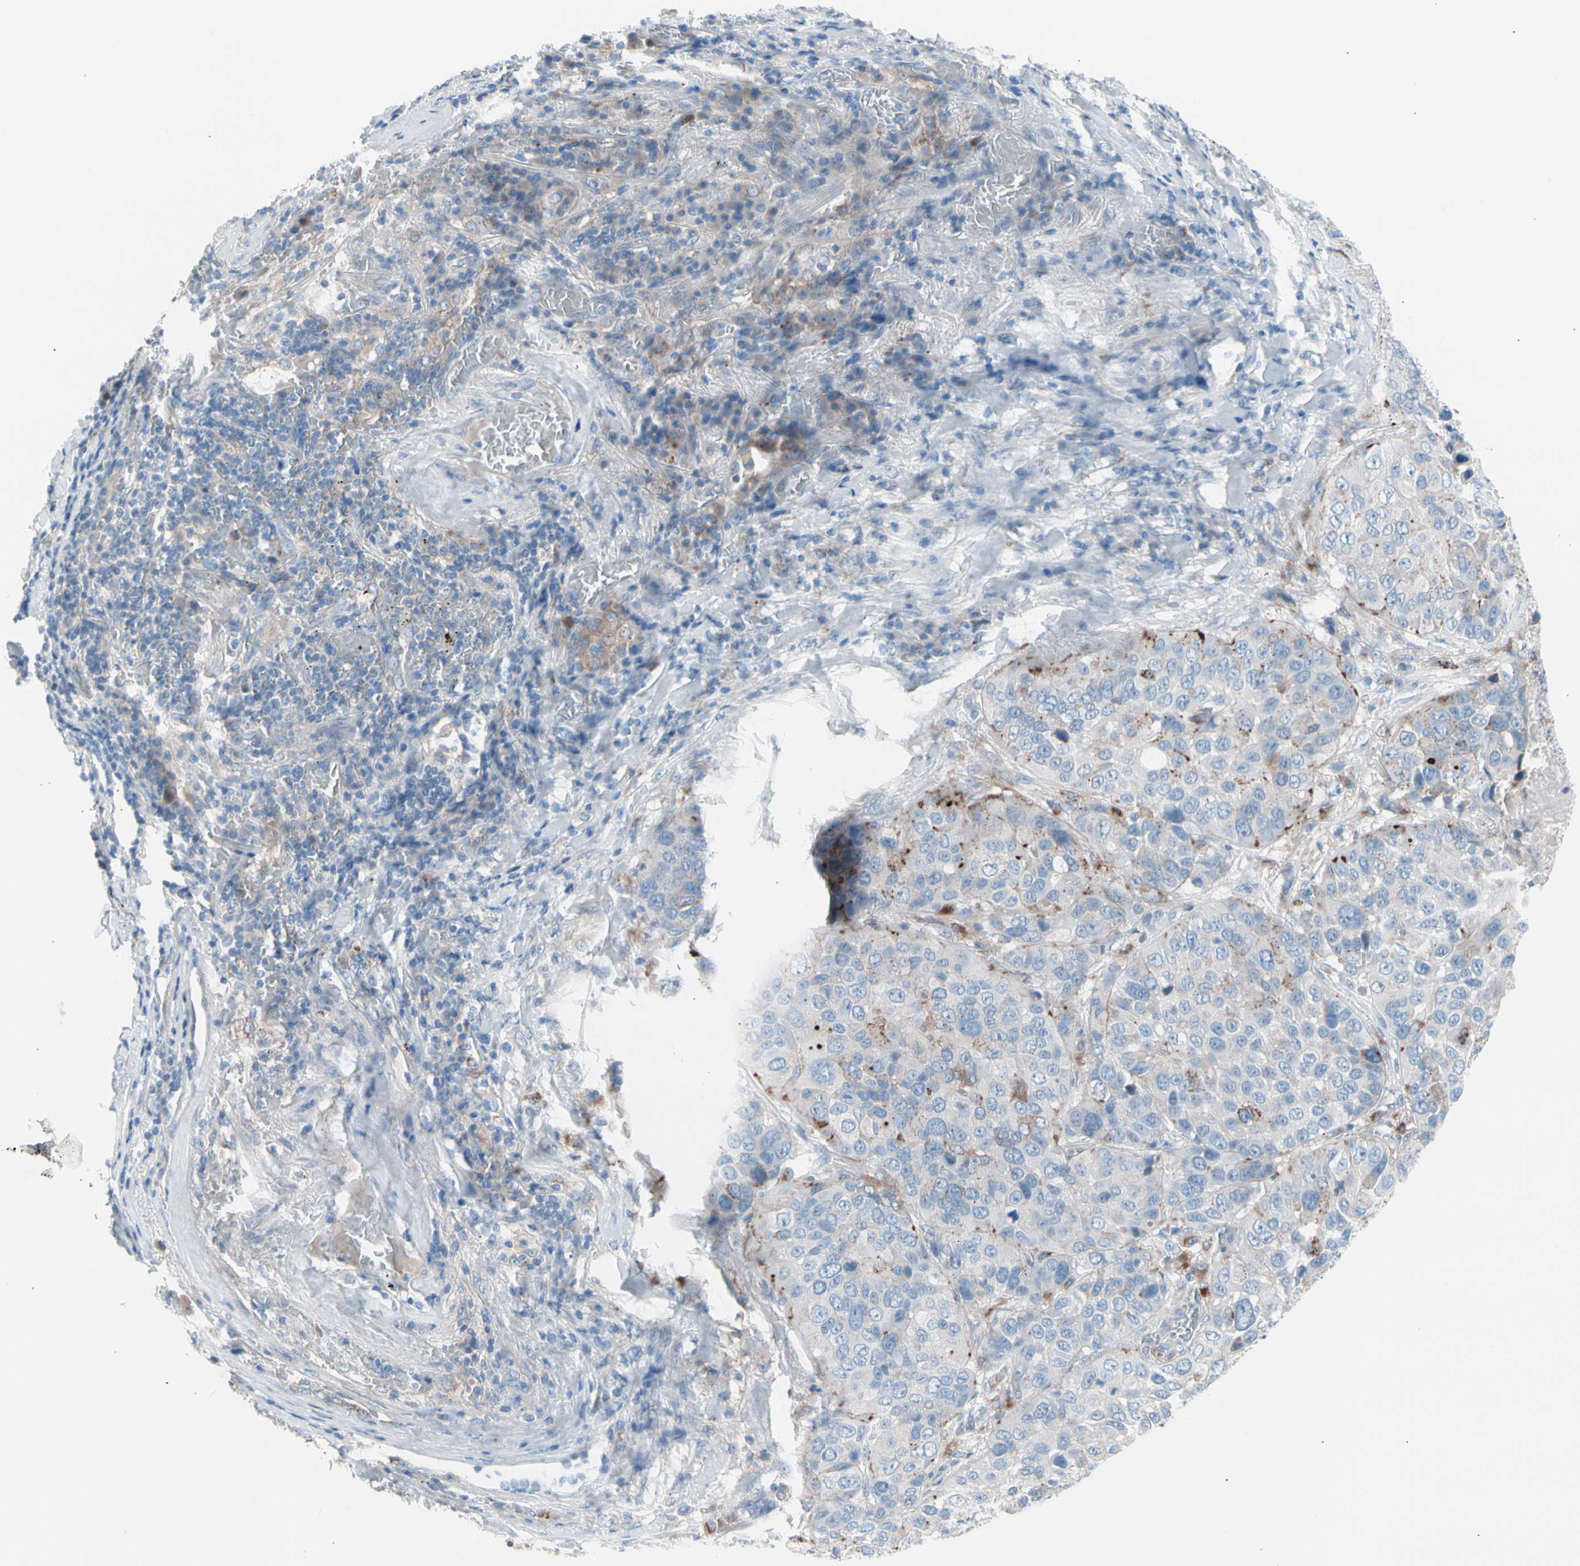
{"staining": {"intensity": "weak", "quantity": "<25%", "location": "cytoplasmic/membranous"}, "tissue": "lung cancer", "cell_type": "Tumor cells", "image_type": "cancer", "snomed": [{"axis": "morphology", "description": "Squamous cell carcinoma, NOS"}, {"axis": "topography", "description": "Lung"}], "caption": "Histopathology image shows no protein expression in tumor cells of squamous cell carcinoma (lung) tissue. The staining was performed using DAB to visualize the protein expression in brown, while the nuclei were stained in blue with hematoxylin (Magnification: 20x).", "gene": "CASQ1", "patient": {"sex": "male", "age": 57}}